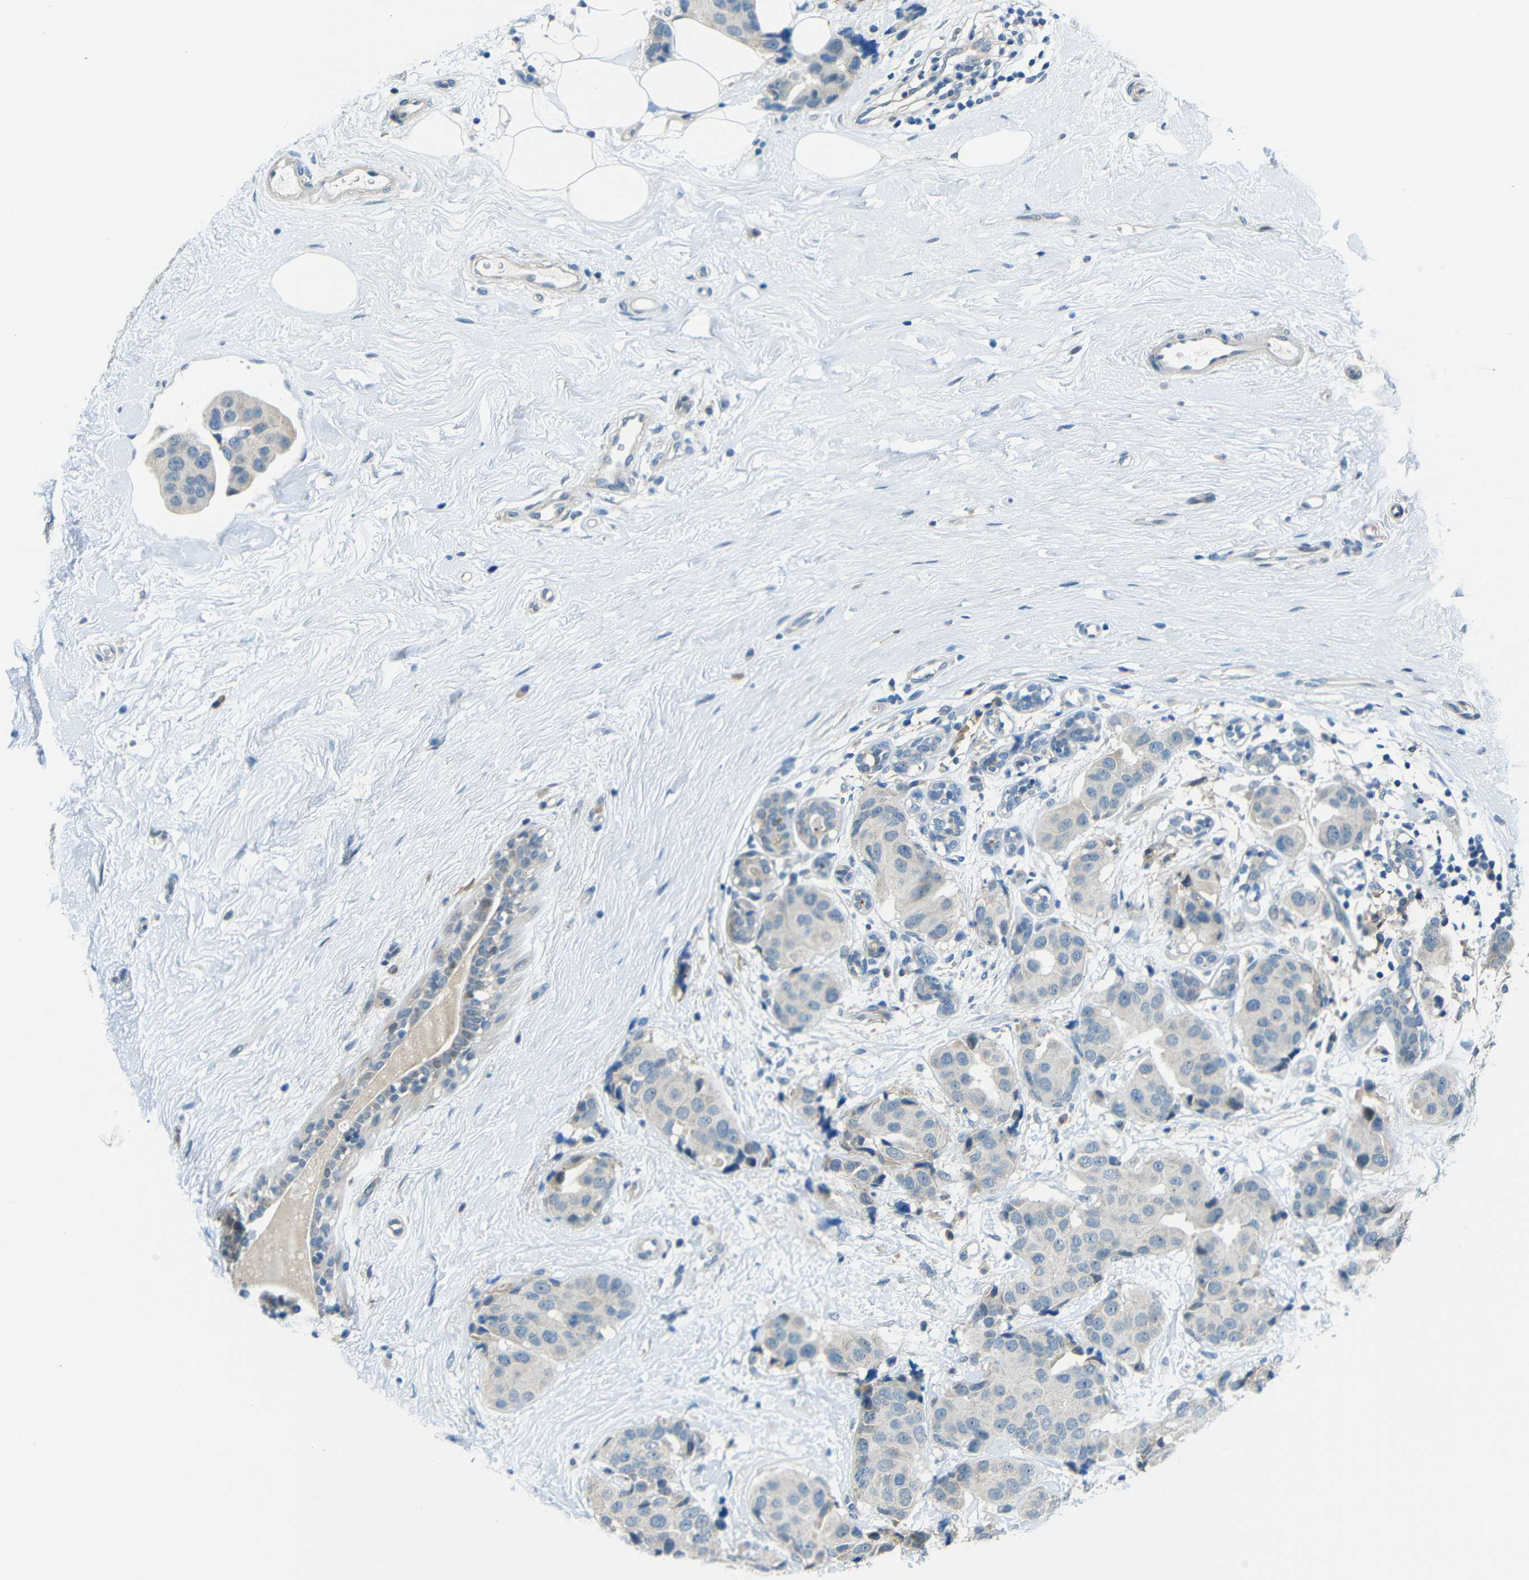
{"staining": {"intensity": "negative", "quantity": "none", "location": "none"}, "tissue": "breast cancer", "cell_type": "Tumor cells", "image_type": "cancer", "snomed": [{"axis": "morphology", "description": "Normal tissue, NOS"}, {"axis": "morphology", "description": "Duct carcinoma"}, {"axis": "topography", "description": "Breast"}], "caption": "Immunohistochemistry (IHC) photomicrograph of human breast cancer stained for a protein (brown), which reveals no staining in tumor cells. (Stains: DAB (3,3'-diaminobenzidine) immunohistochemistry with hematoxylin counter stain, Microscopy: brightfield microscopy at high magnification).", "gene": "ANKRD22", "patient": {"sex": "female", "age": 39}}